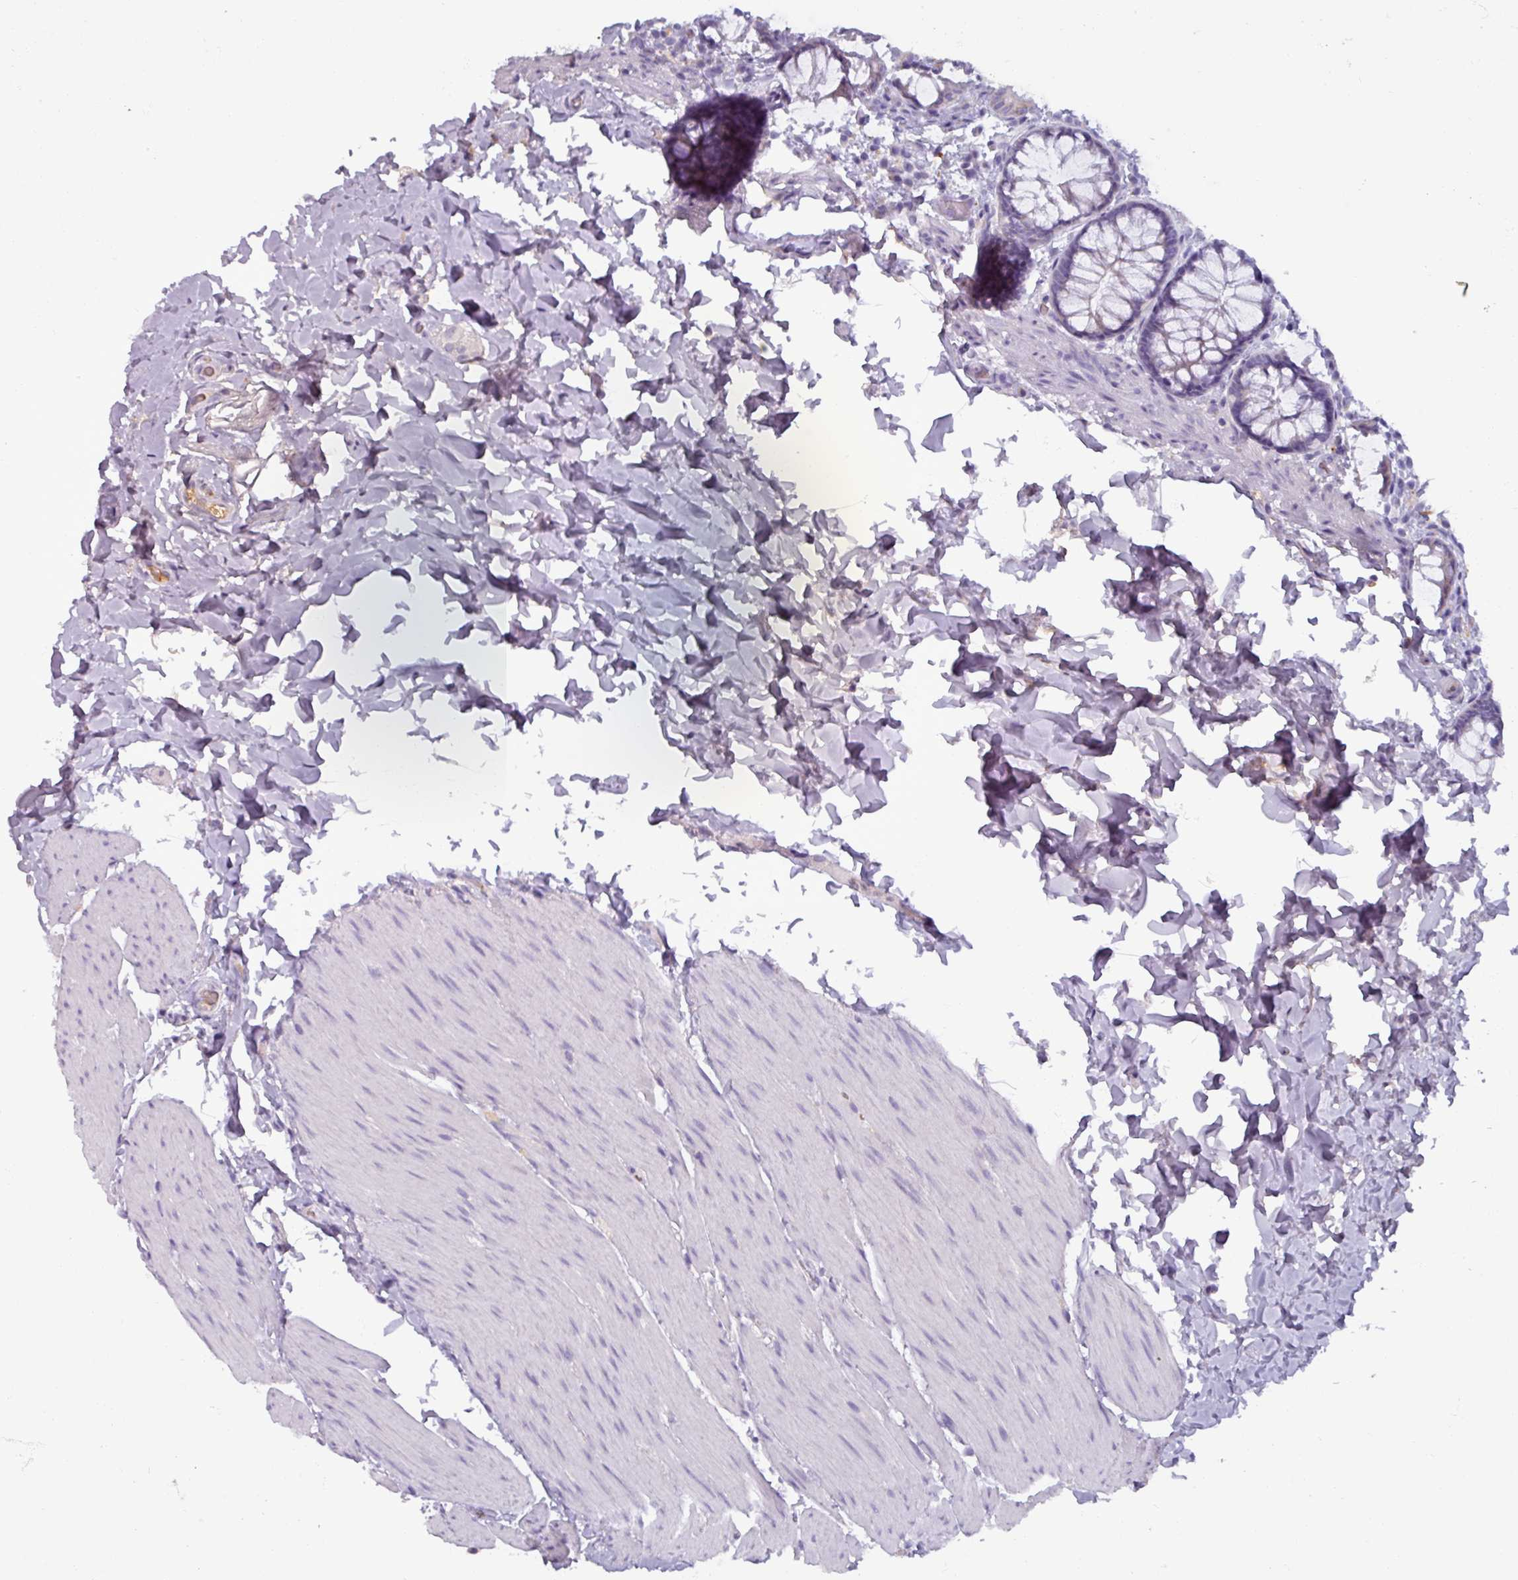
{"staining": {"intensity": "negative", "quantity": "none", "location": "none"}, "tissue": "colon", "cell_type": "Endothelial cells", "image_type": "normal", "snomed": [{"axis": "morphology", "description": "Normal tissue, NOS"}, {"axis": "topography", "description": "Colon"}], "caption": "Immunohistochemical staining of normal colon reveals no significant expression in endothelial cells. (DAB immunohistochemistry with hematoxylin counter stain).", "gene": "SPESP1", "patient": {"sex": "male", "age": 46}}